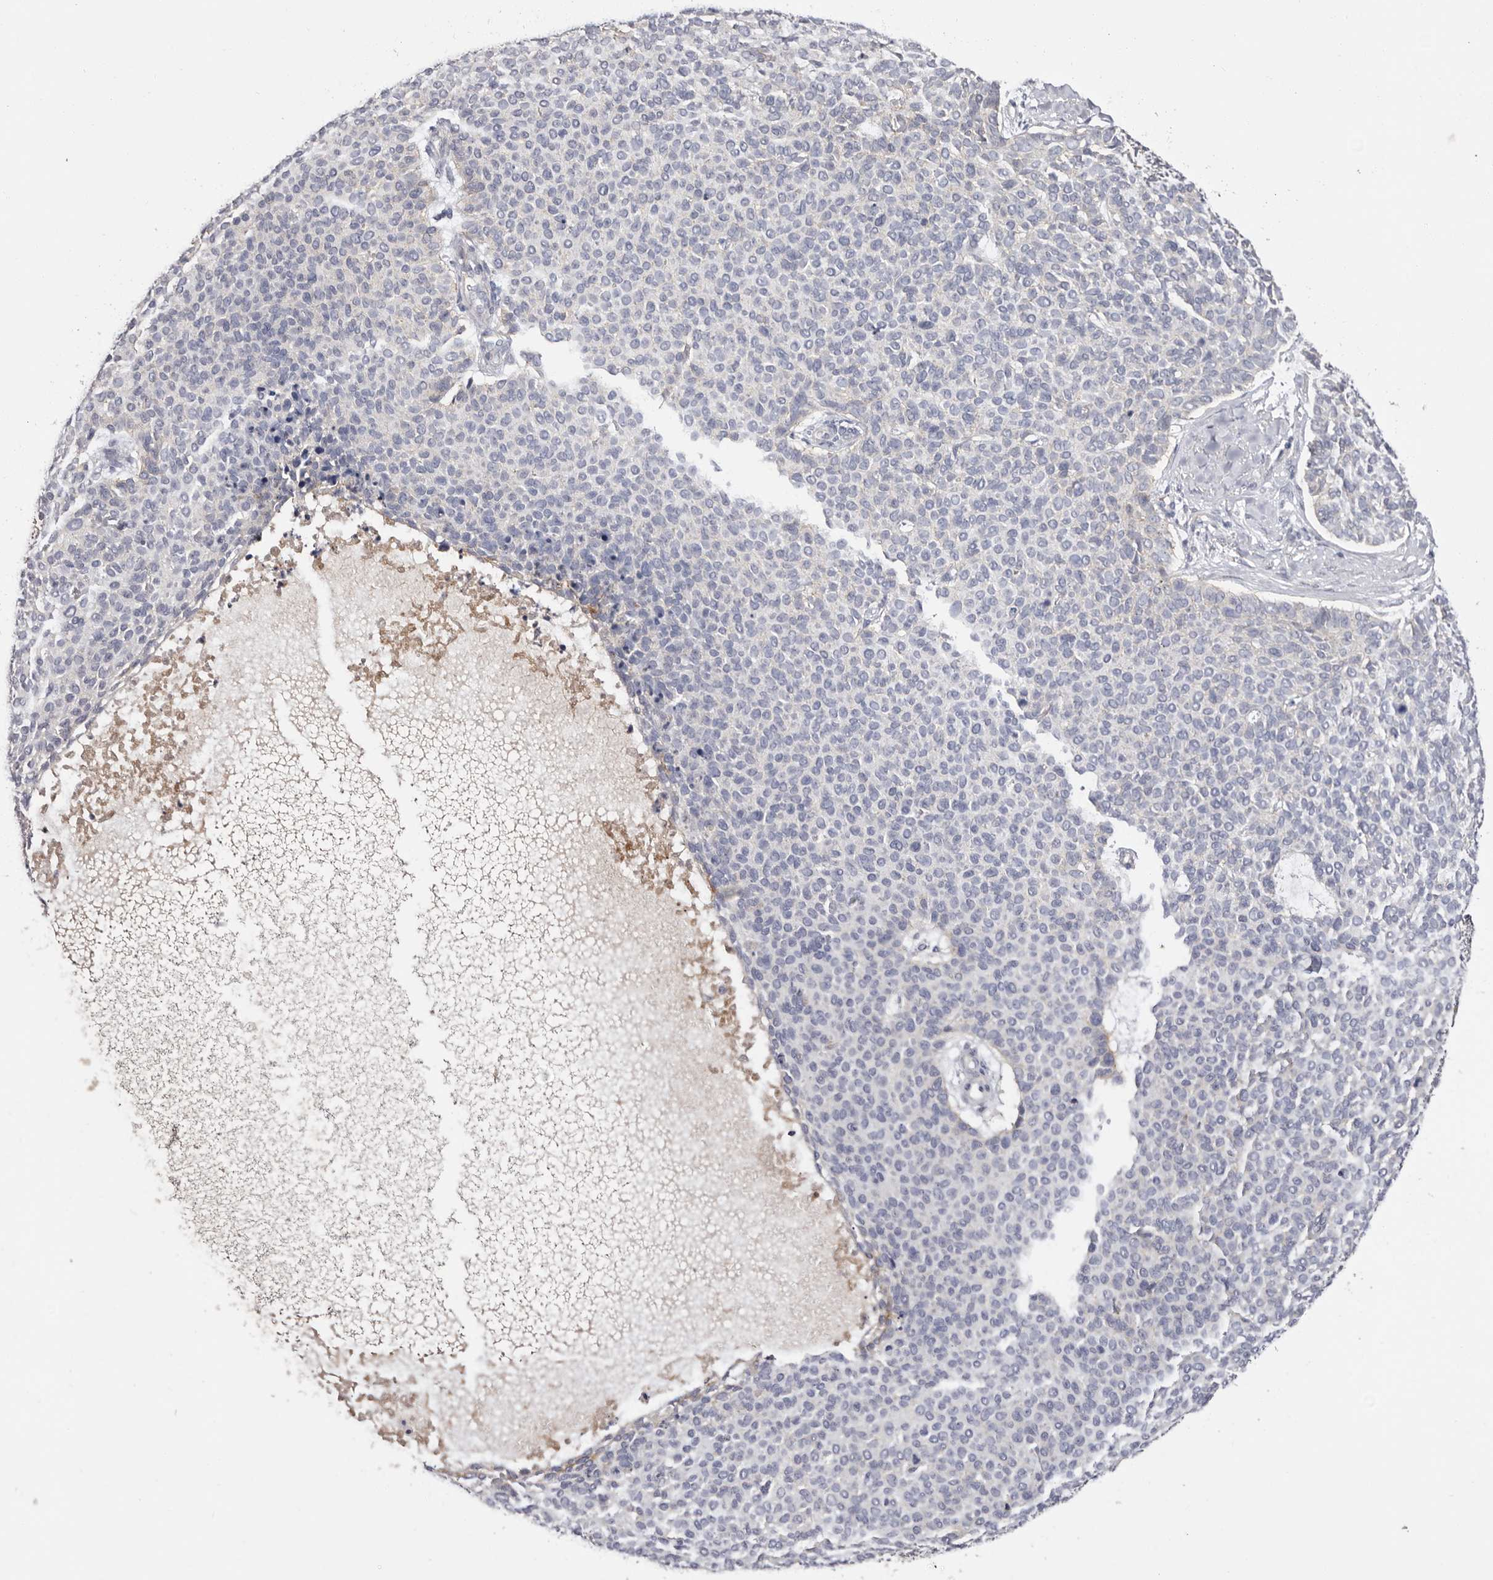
{"staining": {"intensity": "negative", "quantity": "none", "location": "none"}, "tissue": "skin cancer", "cell_type": "Tumor cells", "image_type": "cancer", "snomed": [{"axis": "morphology", "description": "Normal tissue, NOS"}, {"axis": "morphology", "description": "Basal cell carcinoma"}, {"axis": "topography", "description": "Skin"}], "caption": "The immunohistochemistry (IHC) histopathology image has no significant positivity in tumor cells of skin cancer (basal cell carcinoma) tissue.", "gene": "LMLN", "patient": {"sex": "male", "age": 50}}